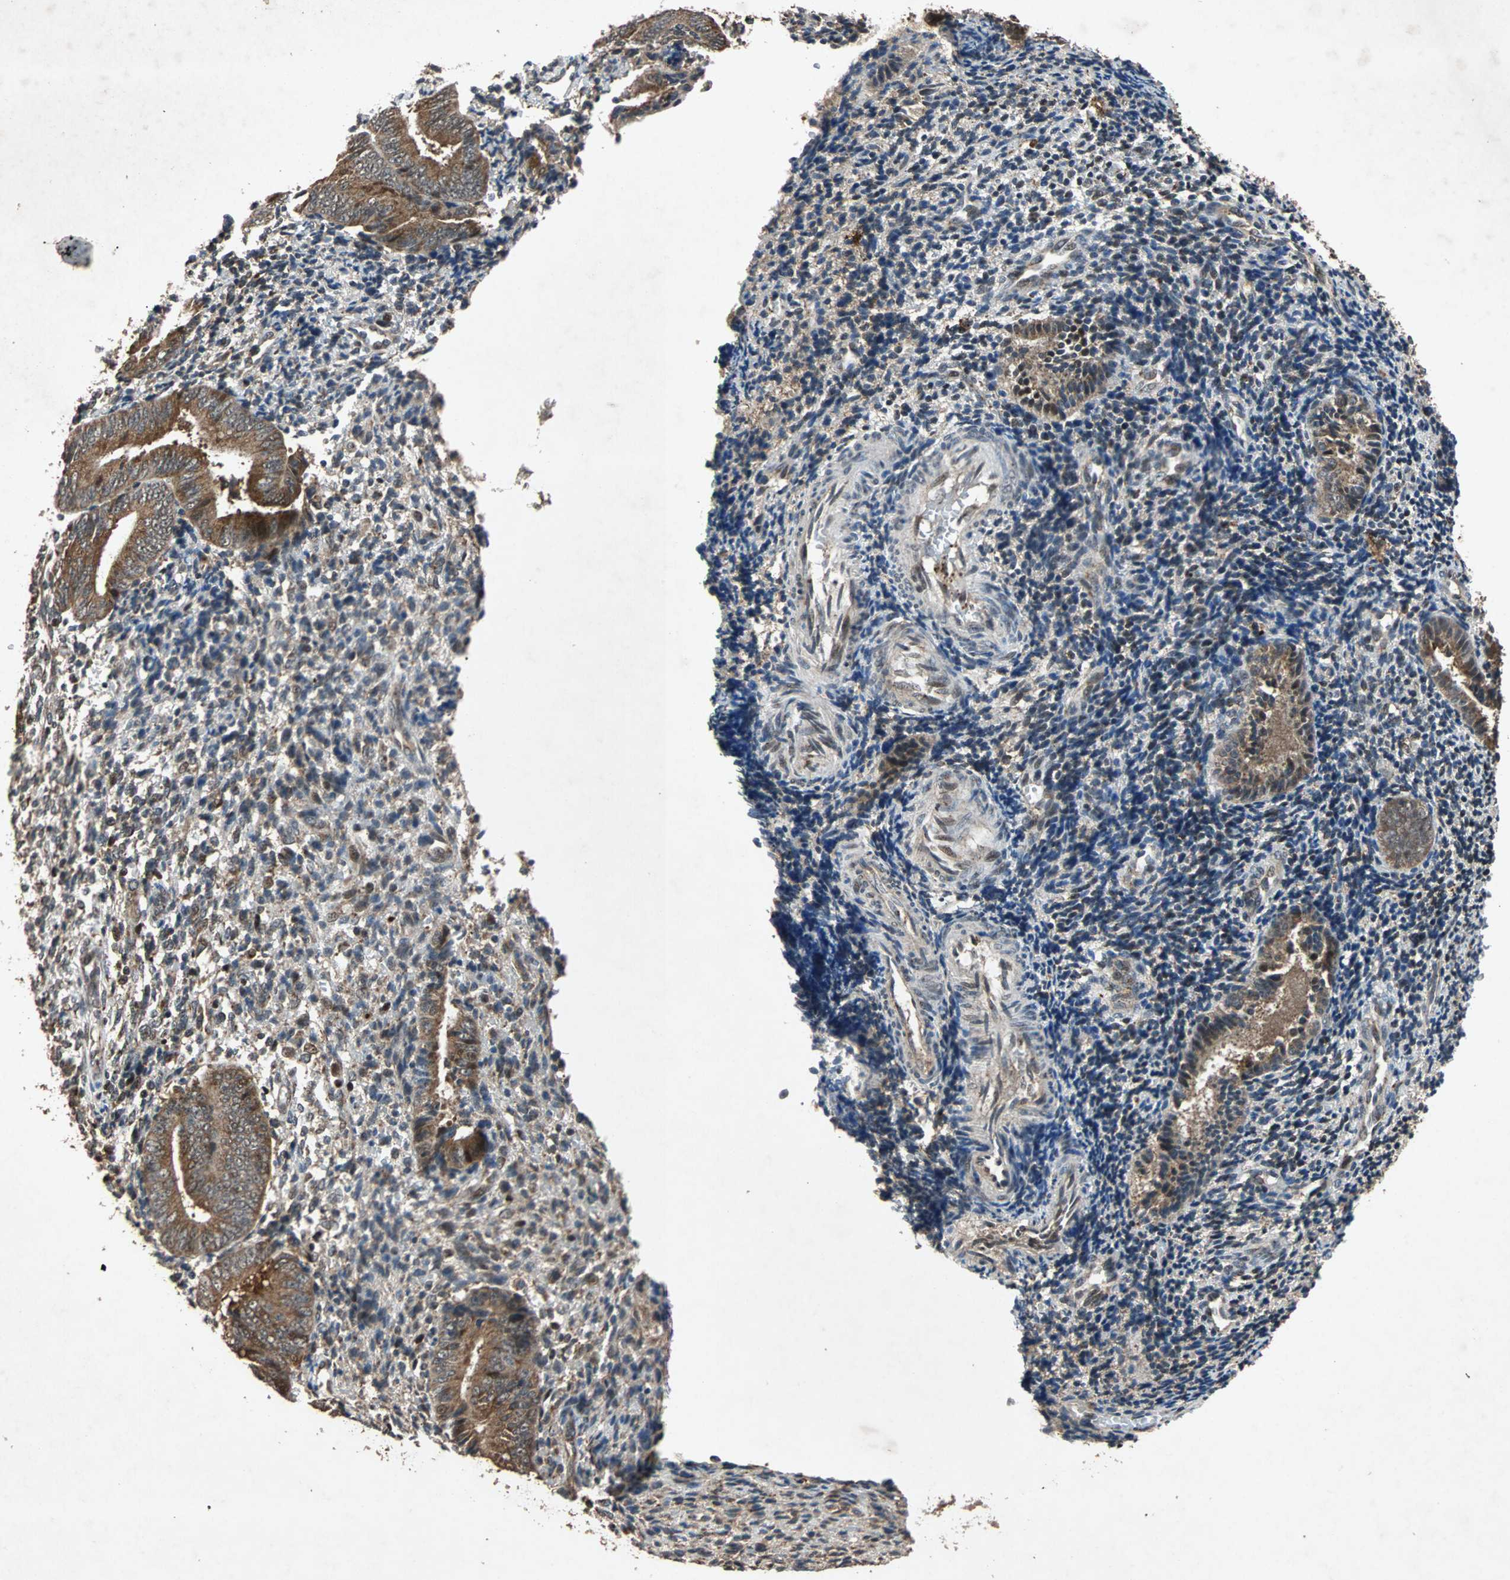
{"staining": {"intensity": "moderate", "quantity": "25%-75%", "location": "cytoplasmic/membranous,nuclear"}, "tissue": "endometrium", "cell_type": "Cells in endometrial stroma", "image_type": "normal", "snomed": [{"axis": "morphology", "description": "Normal tissue, NOS"}, {"axis": "topography", "description": "Uterus"}, {"axis": "topography", "description": "Endometrium"}], "caption": "Protein expression by IHC displays moderate cytoplasmic/membranous,nuclear positivity in approximately 25%-75% of cells in endometrial stroma in unremarkable endometrium. Immunohistochemistry (ihc) stains the protein in brown and the nuclei are stained blue.", "gene": "USP31", "patient": {"sex": "female", "age": 33}}